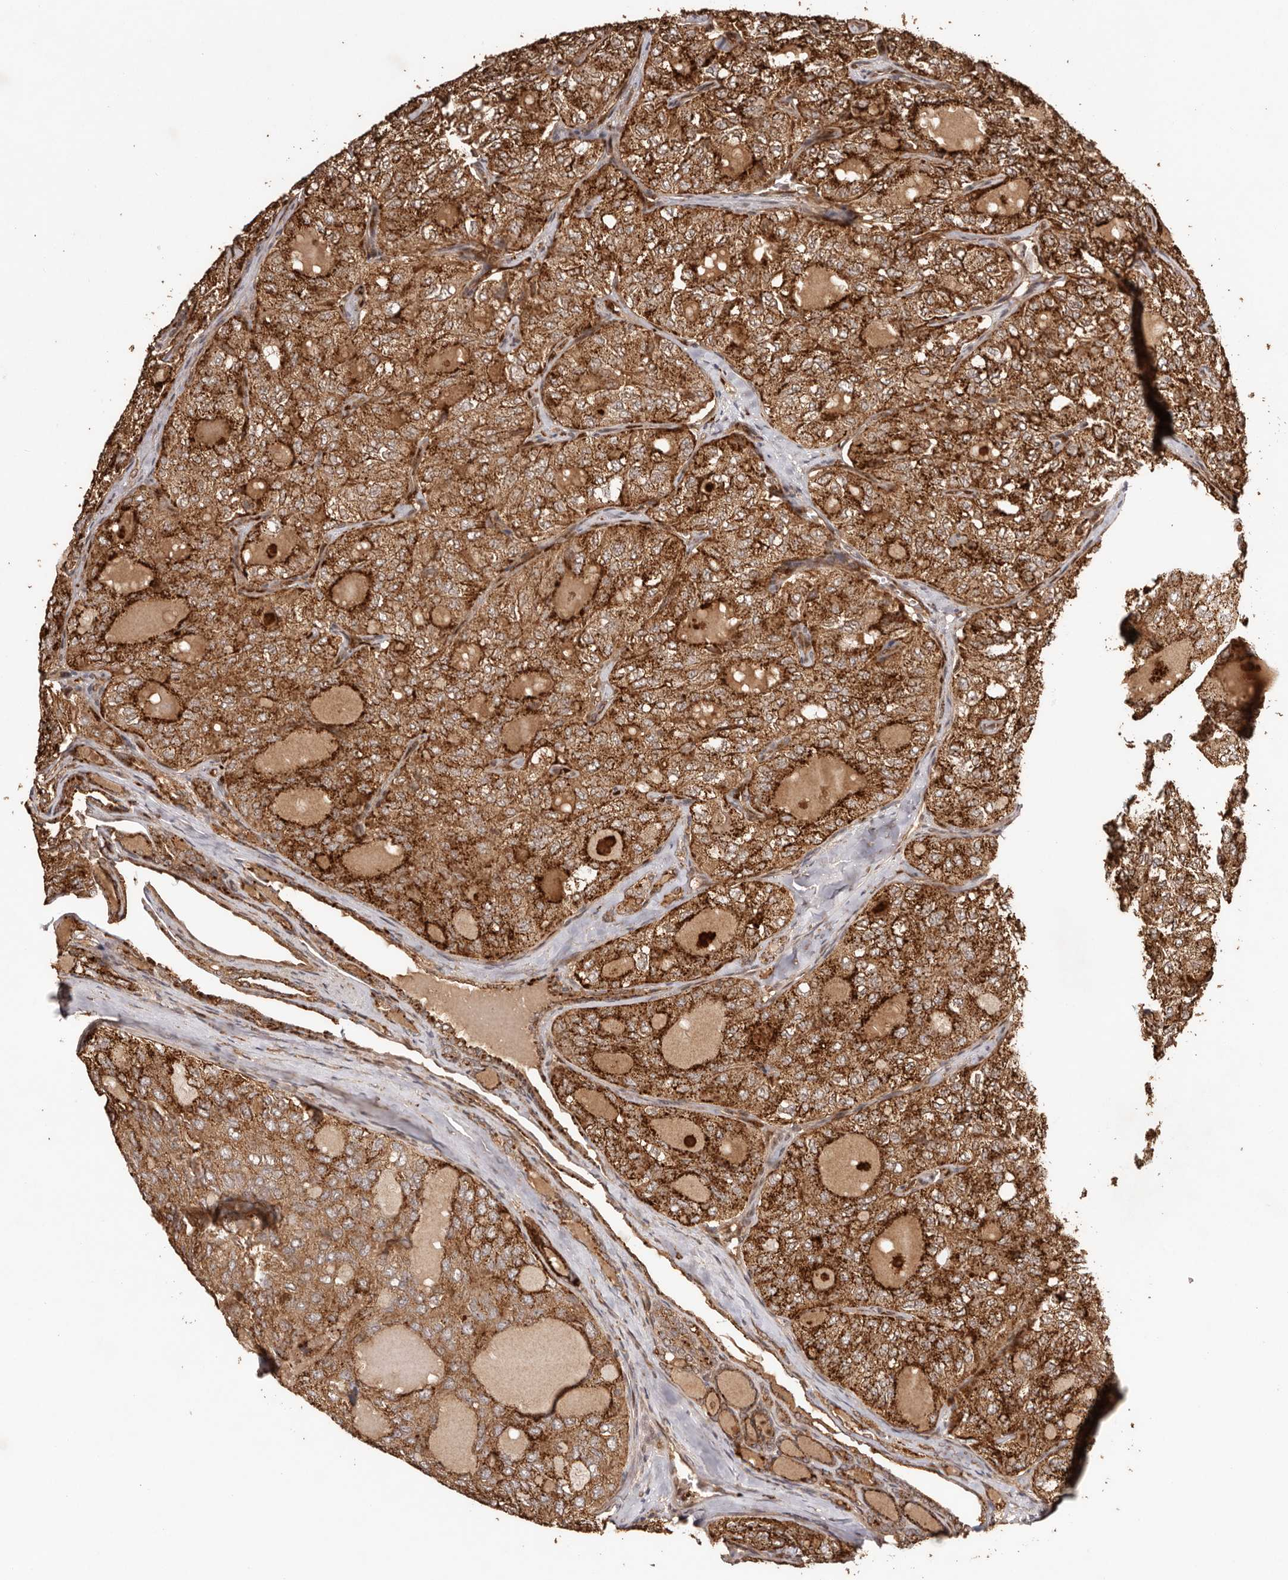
{"staining": {"intensity": "strong", "quantity": ">75%", "location": "cytoplasmic/membranous"}, "tissue": "thyroid cancer", "cell_type": "Tumor cells", "image_type": "cancer", "snomed": [{"axis": "morphology", "description": "Follicular adenoma carcinoma, NOS"}, {"axis": "topography", "description": "Thyroid gland"}], "caption": "Approximately >75% of tumor cells in human thyroid cancer (follicular adenoma carcinoma) demonstrate strong cytoplasmic/membranous protein staining as visualized by brown immunohistochemical staining.", "gene": "UBR2", "patient": {"sex": "male", "age": 75}}